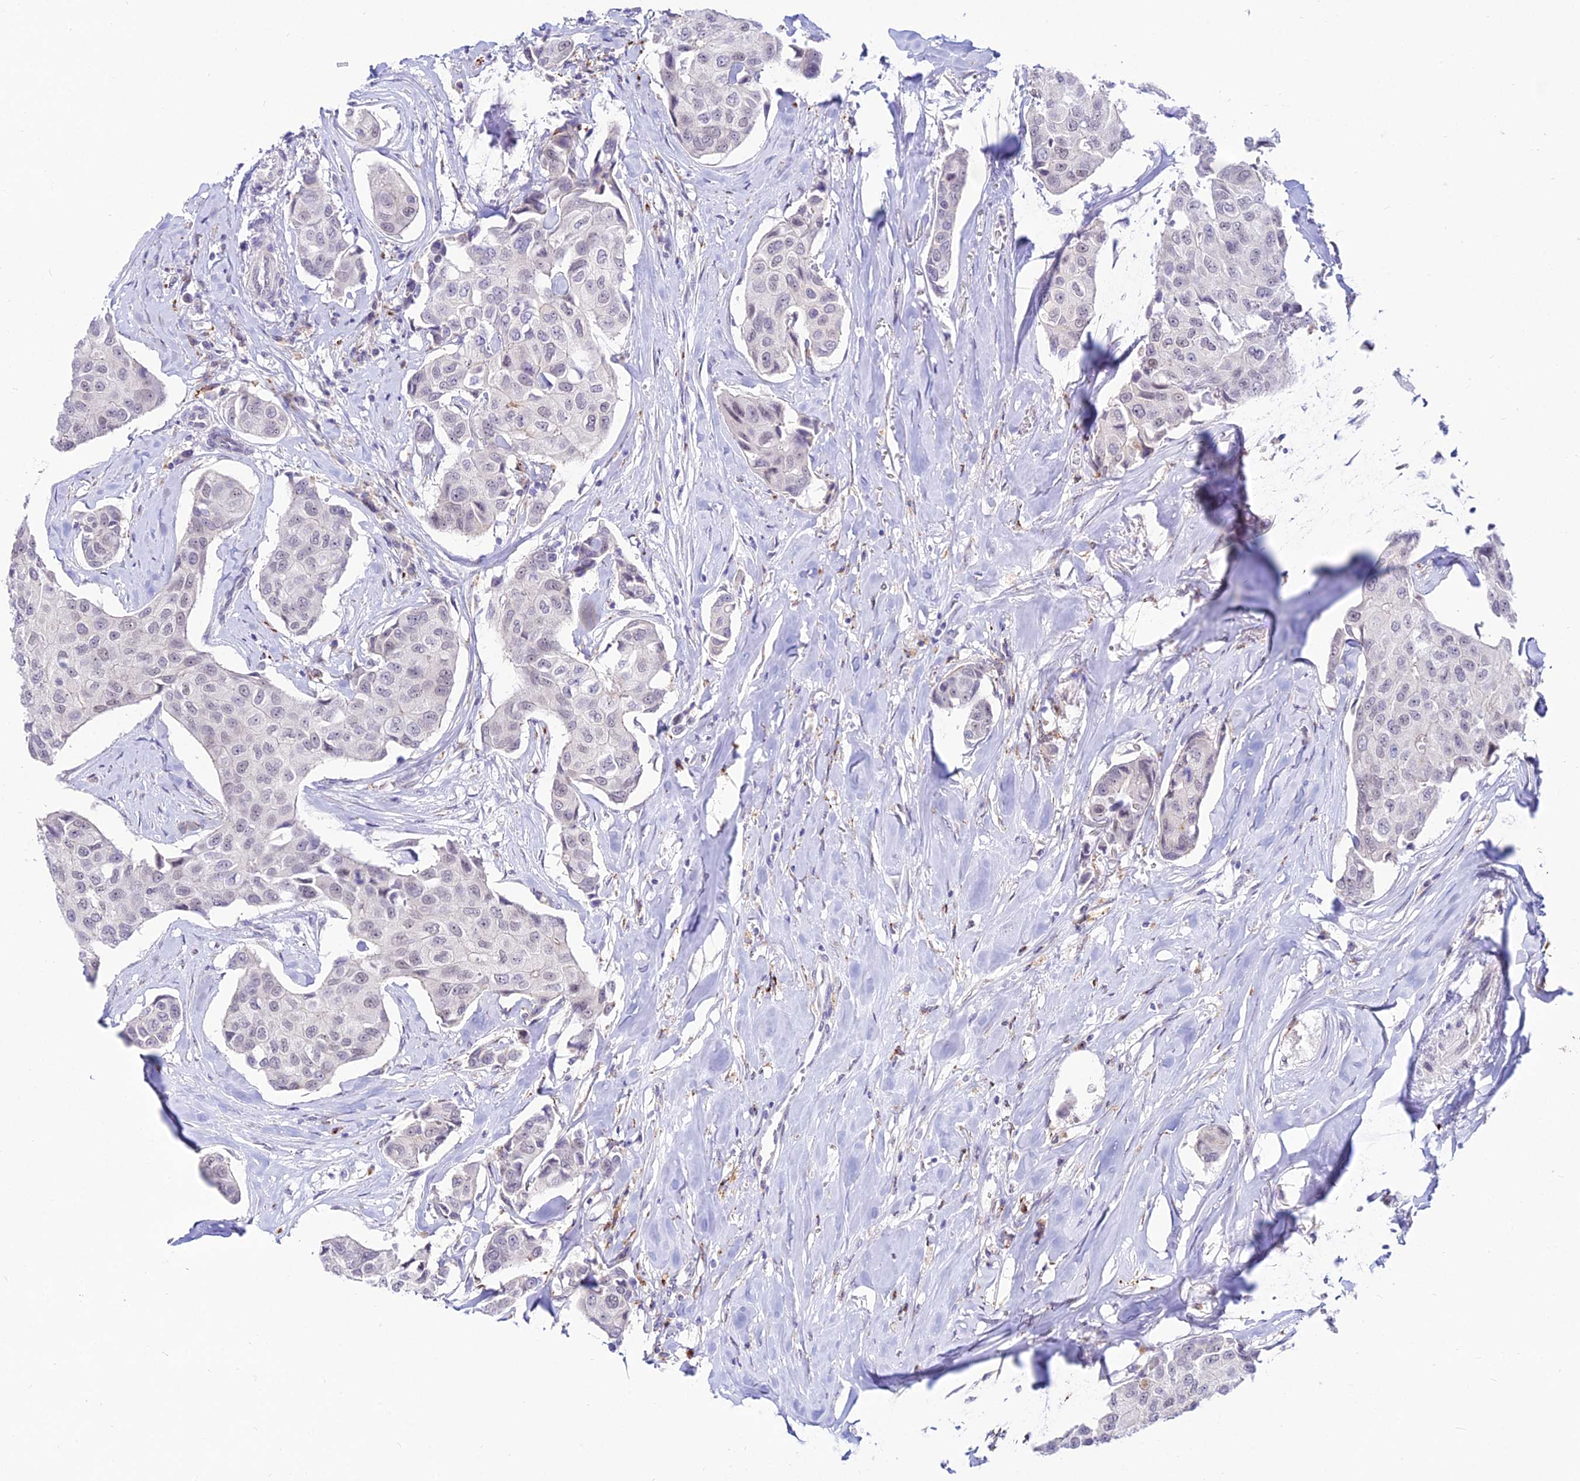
{"staining": {"intensity": "weak", "quantity": "<25%", "location": "nuclear"}, "tissue": "breast cancer", "cell_type": "Tumor cells", "image_type": "cancer", "snomed": [{"axis": "morphology", "description": "Duct carcinoma"}, {"axis": "topography", "description": "Breast"}], "caption": "Tumor cells show no significant expression in breast cancer.", "gene": "C6orf163", "patient": {"sex": "female", "age": 80}}